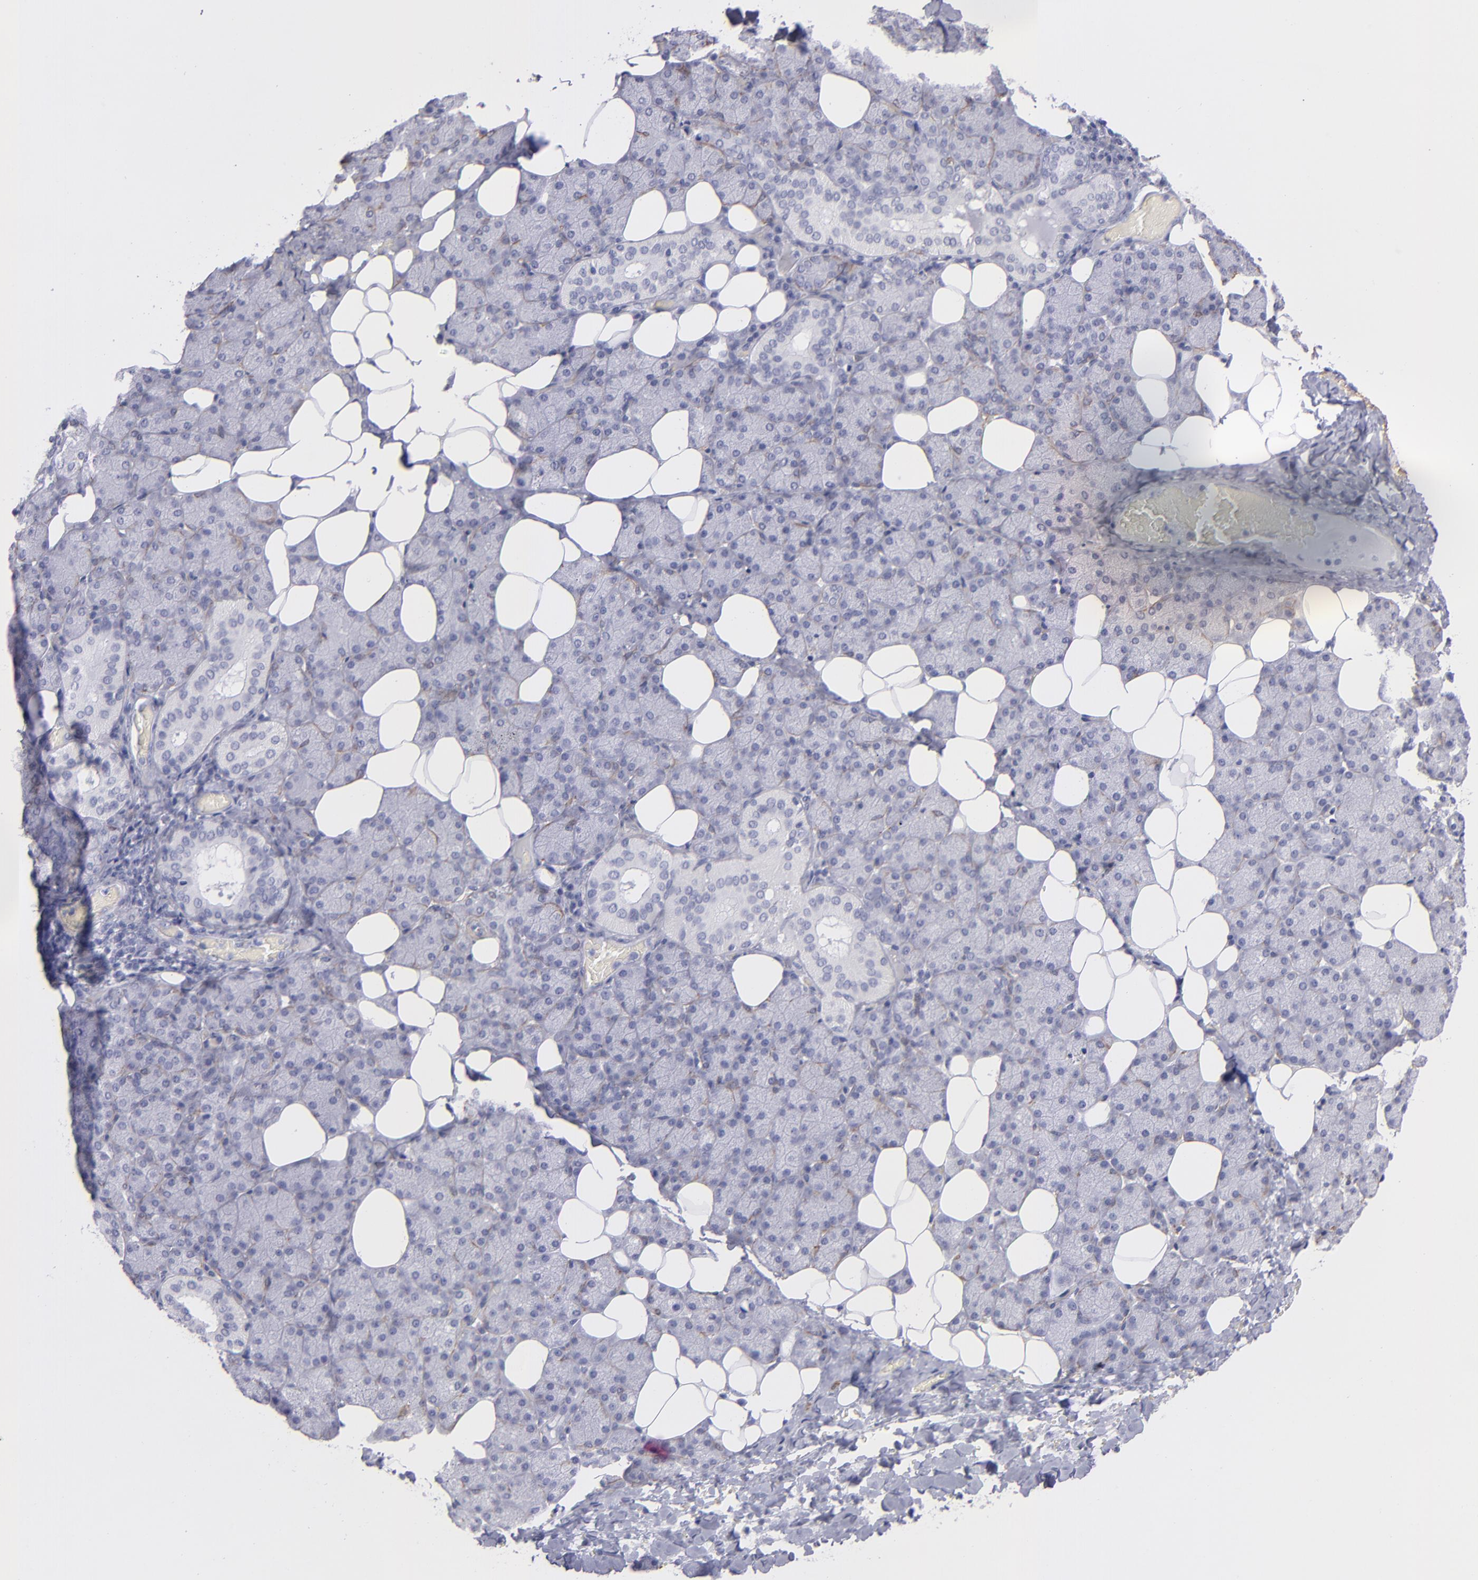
{"staining": {"intensity": "negative", "quantity": "none", "location": "none"}, "tissue": "salivary gland", "cell_type": "Glandular cells", "image_type": "normal", "snomed": [{"axis": "morphology", "description": "Normal tissue, NOS"}, {"axis": "topography", "description": "Lymph node"}, {"axis": "topography", "description": "Salivary gland"}], "caption": "This is an IHC micrograph of normal human salivary gland. There is no positivity in glandular cells.", "gene": "MYH11", "patient": {"sex": "male", "age": 8}}